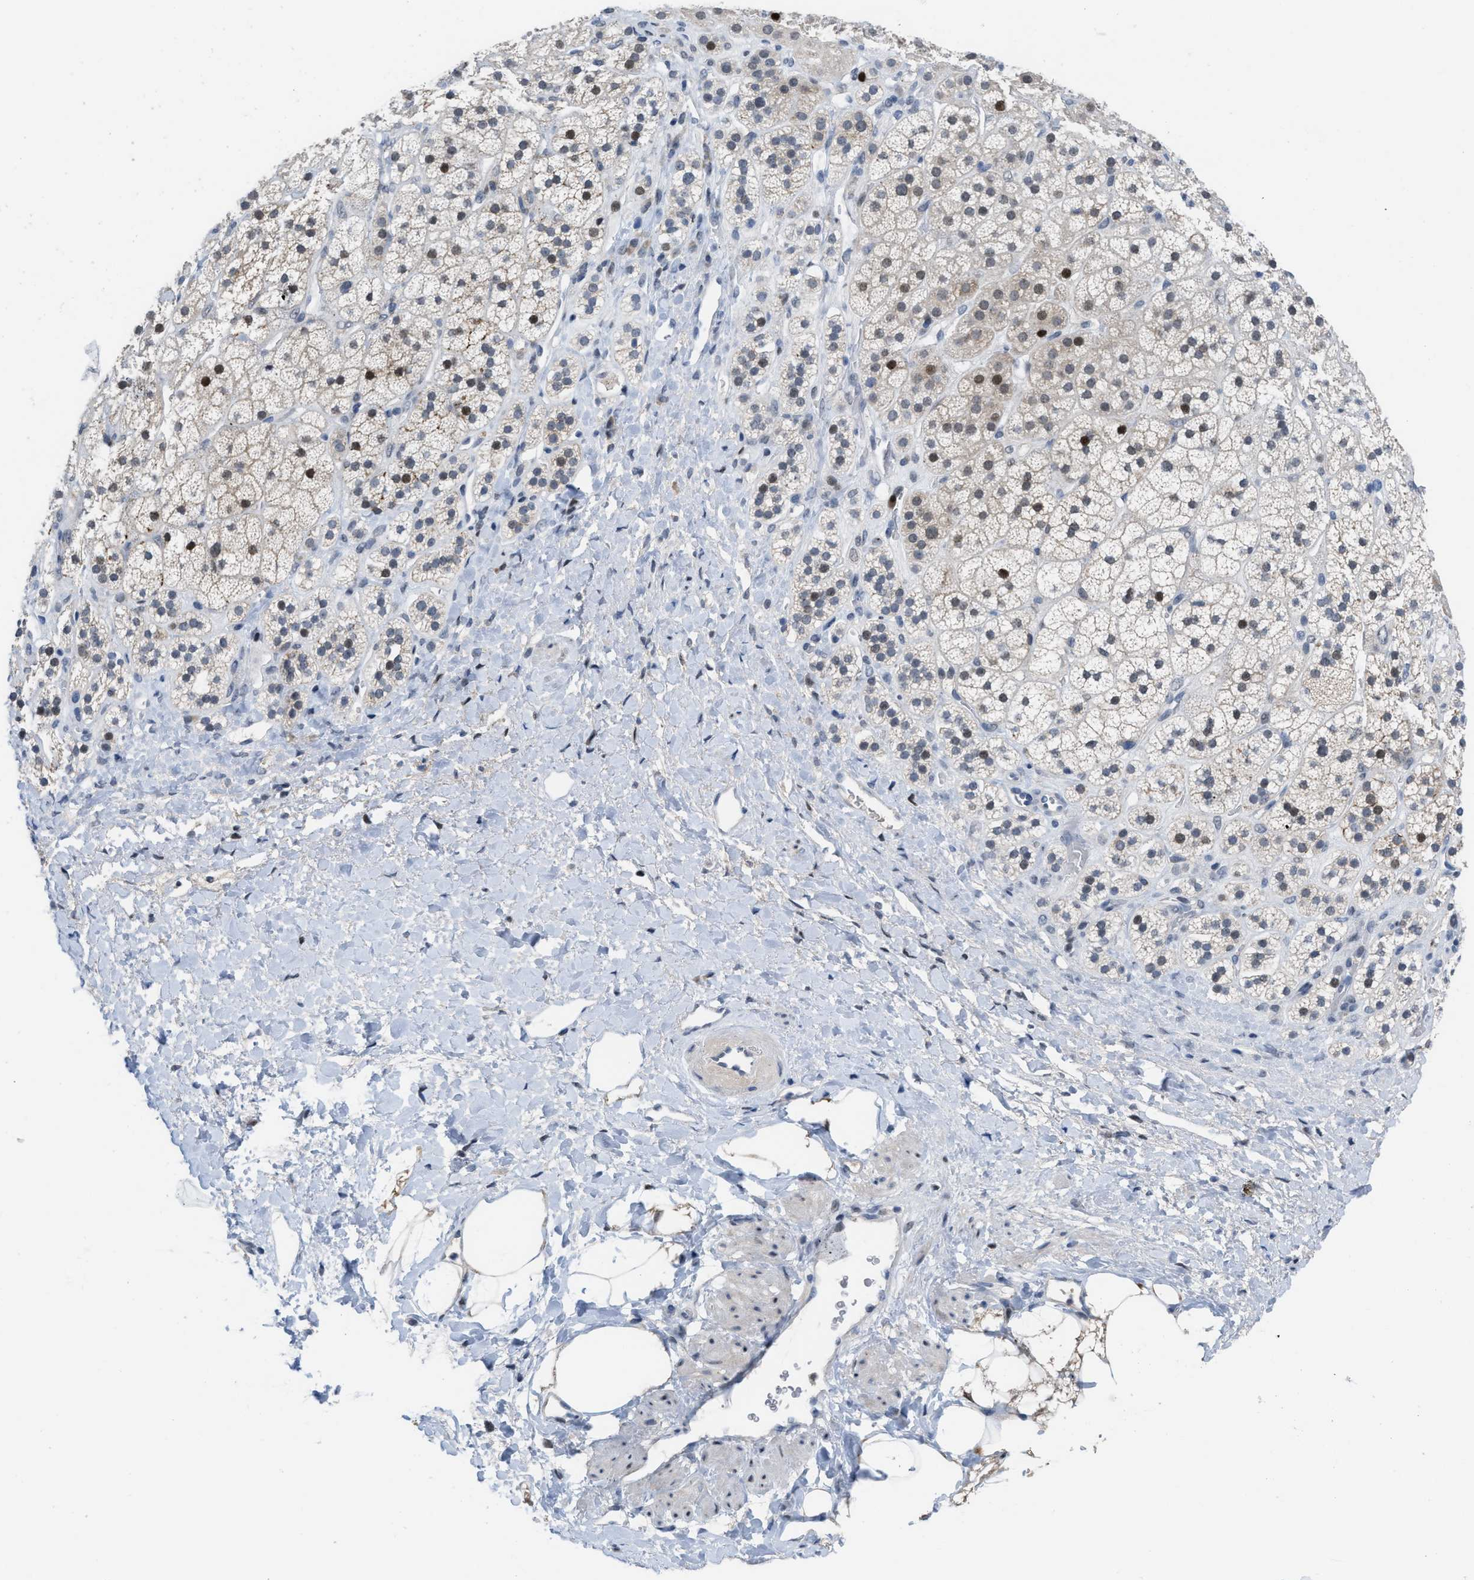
{"staining": {"intensity": "moderate", "quantity": "<25%", "location": "nuclear"}, "tissue": "adrenal gland", "cell_type": "Glandular cells", "image_type": "normal", "snomed": [{"axis": "morphology", "description": "Normal tissue, NOS"}, {"axis": "topography", "description": "Adrenal gland"}], "caption": "There is low levels of moderate nuclear expression in glandular cells of normal adrenal gland, as demonstrated by immunohistochemical staining (brown color).", "gene": "SETDB1", "patient": {"sex": "male", "age": 56}}